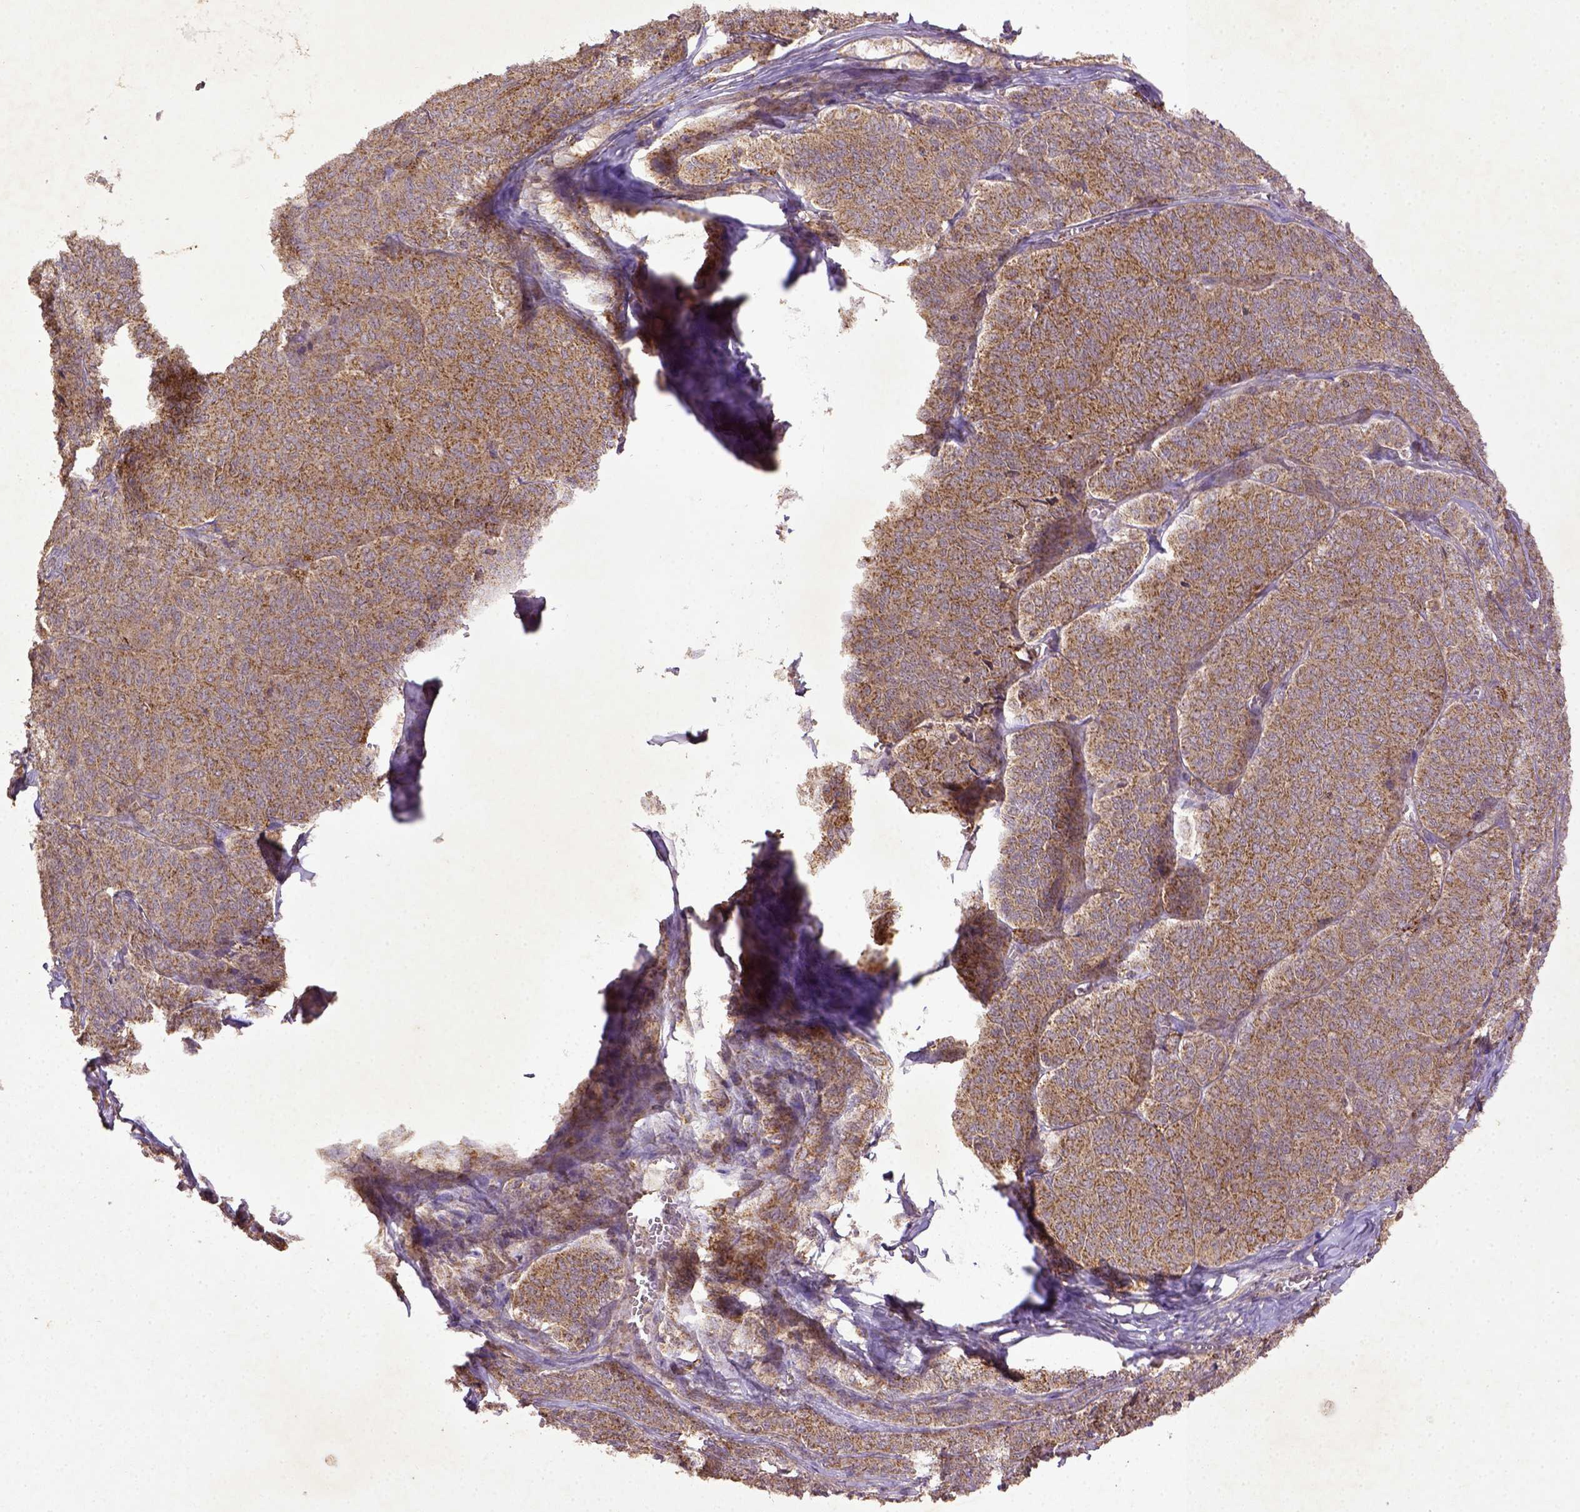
{"staining": {"intensity": "moderate", "quantity": ">75%", "location": "cytoplasmic/membranous"}, "tissue": "ovarian cancer", "cell_type": "Tumor cells", "image_type": "cancer", "snomed": [{"axis": "morphology", "description": "Carcinoma, endometroid"}, {"axis": "topography", "description": "Ovary"}], "caption": "Brown immunohistochemical staining in human endometroid carcinoma (ovarian) demonstrates moderate cytoplasmic/membranous positivity in approximately >75% of tumor cells.", "gene": "MT-CO1", "patient": {"sex": "female", "age": 80}}